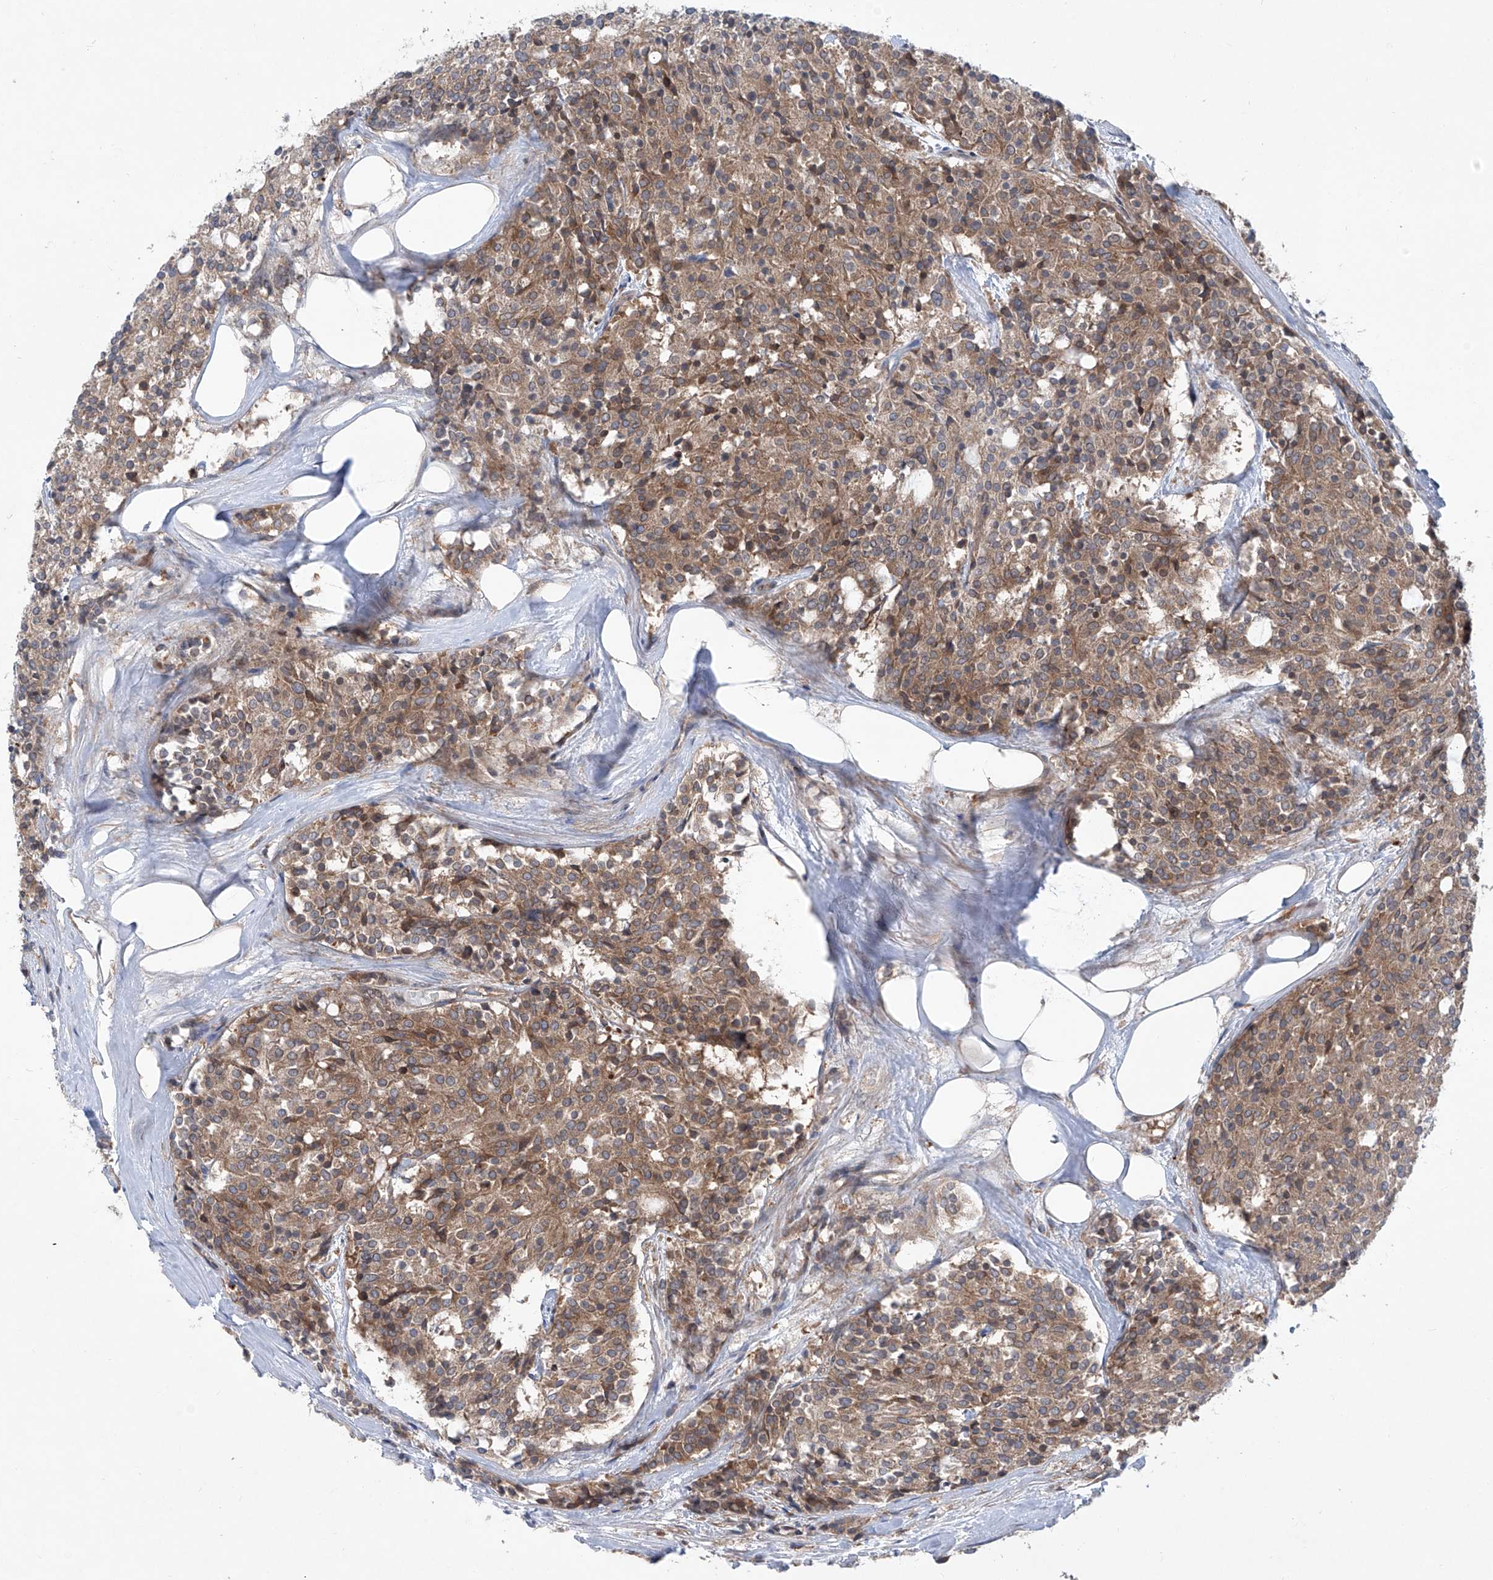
{"staining": {"intensity": "moderate", "quantity": ">75%", "location": "cytoplasmic/membranous"}, "tissue": "carcinoid", "cell_type": "Tumor cells", "image_type": "cancer", "snomed": [{"axis": "morphology", "description": "Carcinoid, malignant, NOS"}, {"axis": "topography", "description": "Pancreas"}], "caption": "A high-resolution image shows IHC staining of malignant carcinoid, which displays moderate cytoplasmic/membranous staining in about >75% of tumor cells.", "gene": "KLC4", "patient": {"sex": "female", "age": 54}}